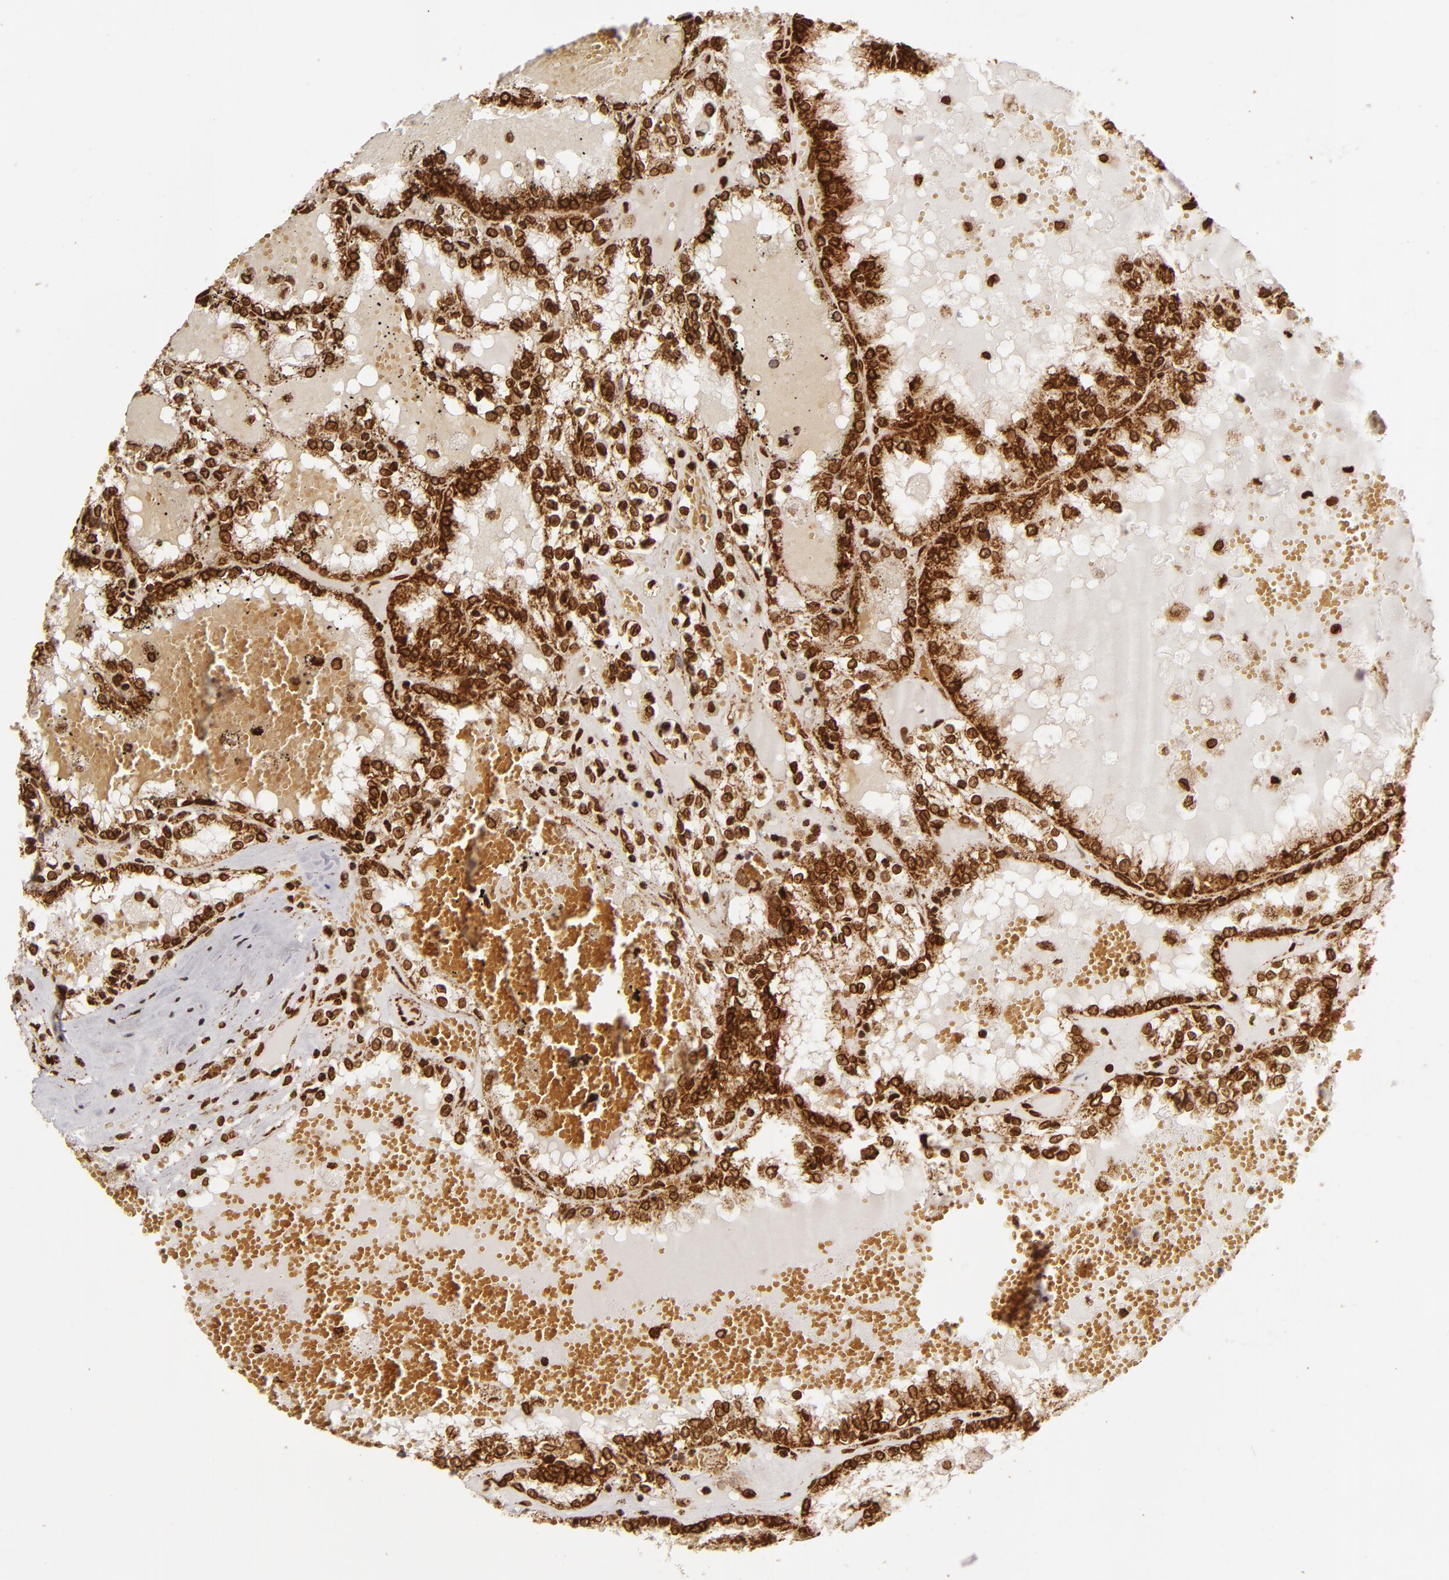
{"staining": {"intensity": "strong", "quantity": ">75%", "location": "nuclear"}, "tissue": "renal cancer", "cell_type": "Tumor cells", "image_type": "cancer", "snomed": [{"axis": "morphology", "description": "Adenocarcinoma, NOS"}, {"axis": "topography", "description": "Kidney"}], "caption": "Immunohistochemistry (IHC) of human renal cancer reveals high levels of strong nuclear staining in approximately >75% of tumor cells.", "gene": "CUL3", "patient": {"sex": "female", "age": 56}}